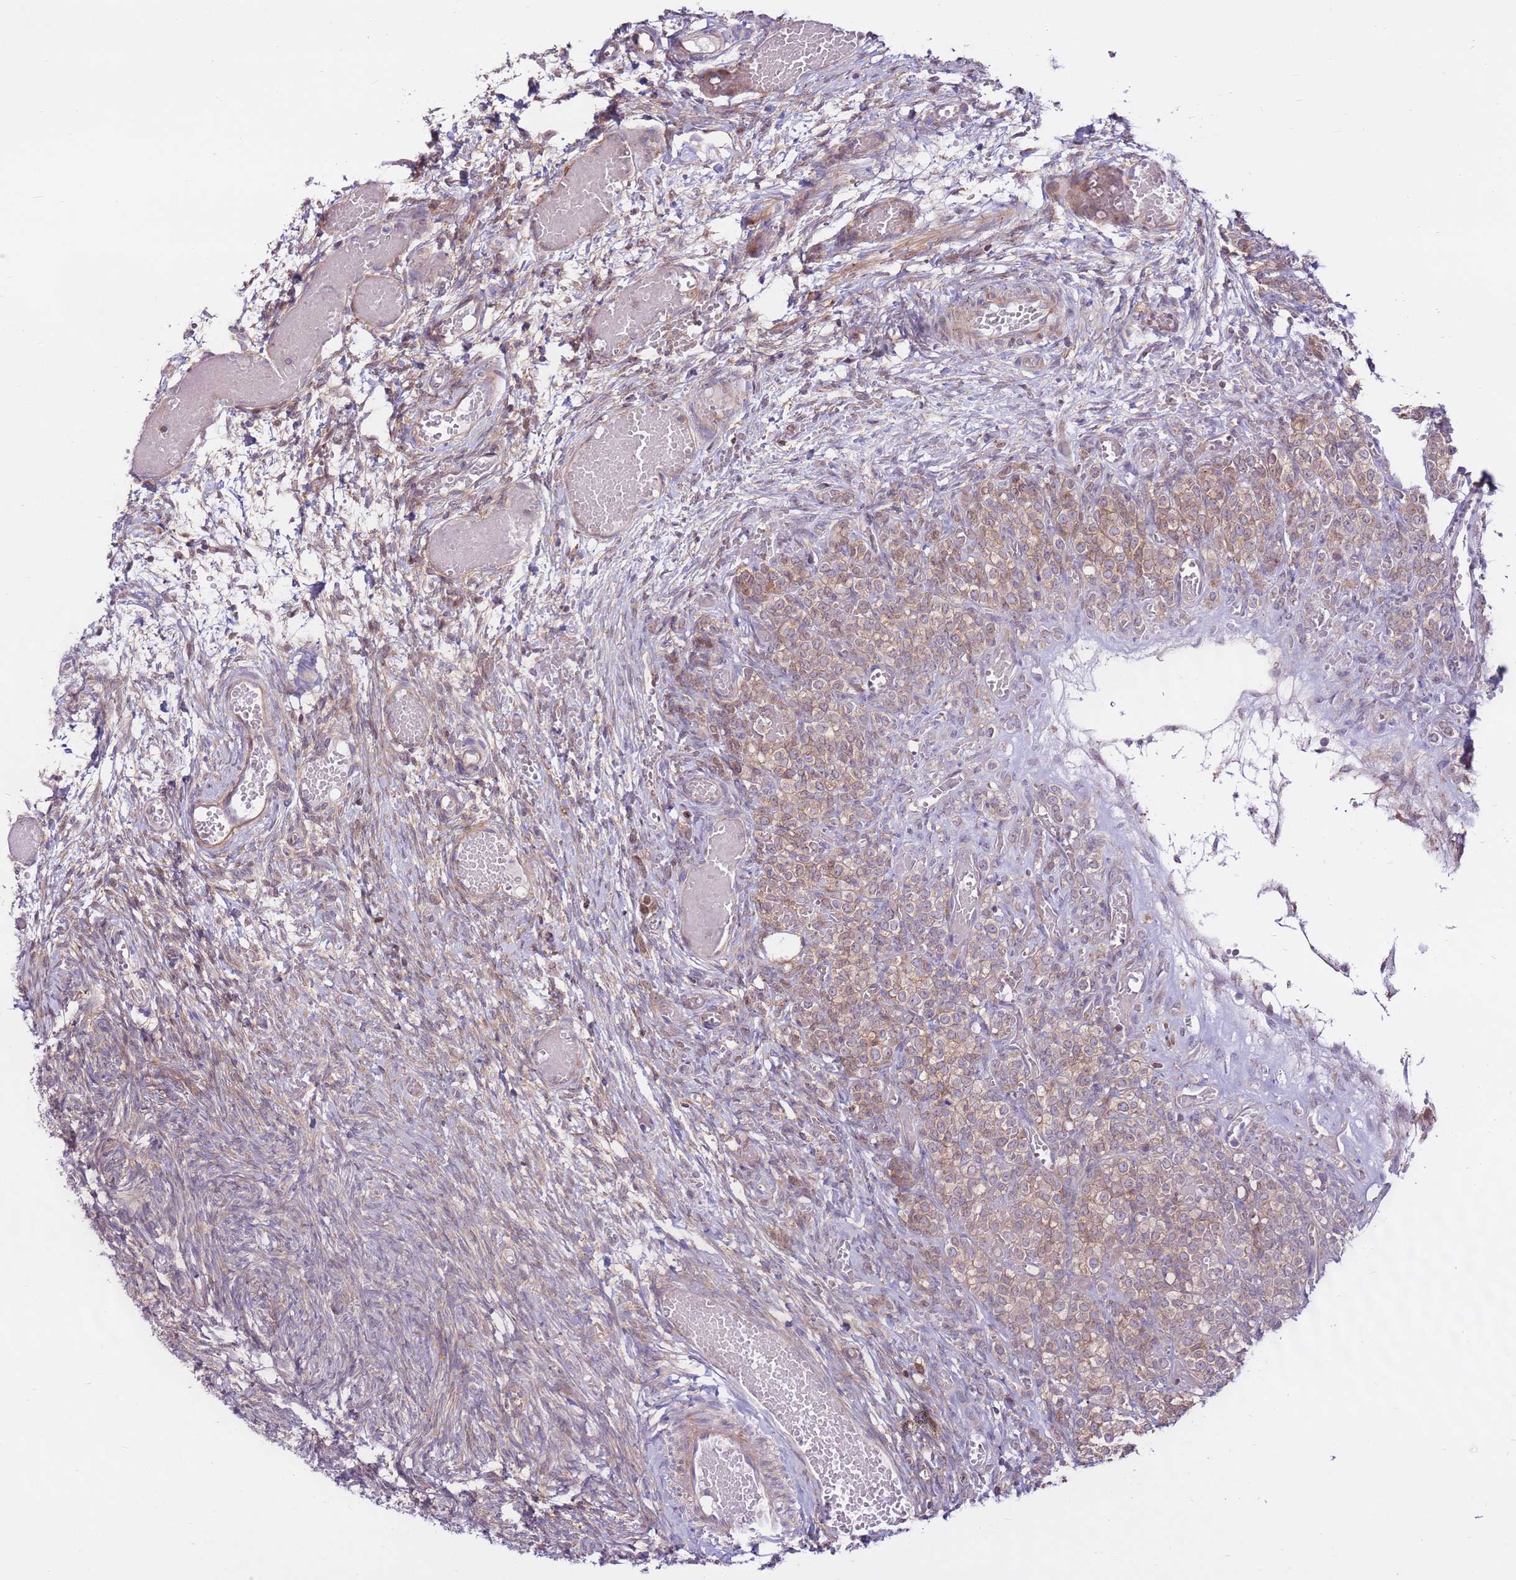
{"staining": {"intensity": "moderate", "quantity": "25%-75%", "location": "cytoplasmic/membranous"}, "tissue": "ovary", "cell_type": "Ovarian stroma cells", "image_type": "normal", "snomed": [{"axis": "morphology", "description": "Adenocarcinoma, NOS"}, {"axis": "topography", "description": "Endometrium"}], "caption": "Moderate cytoplasmic/membranous protein staining is present in about 25%-75% of ovarian stroma cells in ovary.", "gene": "DDX19B", "patient": {"sex": "female", "age": 32}}